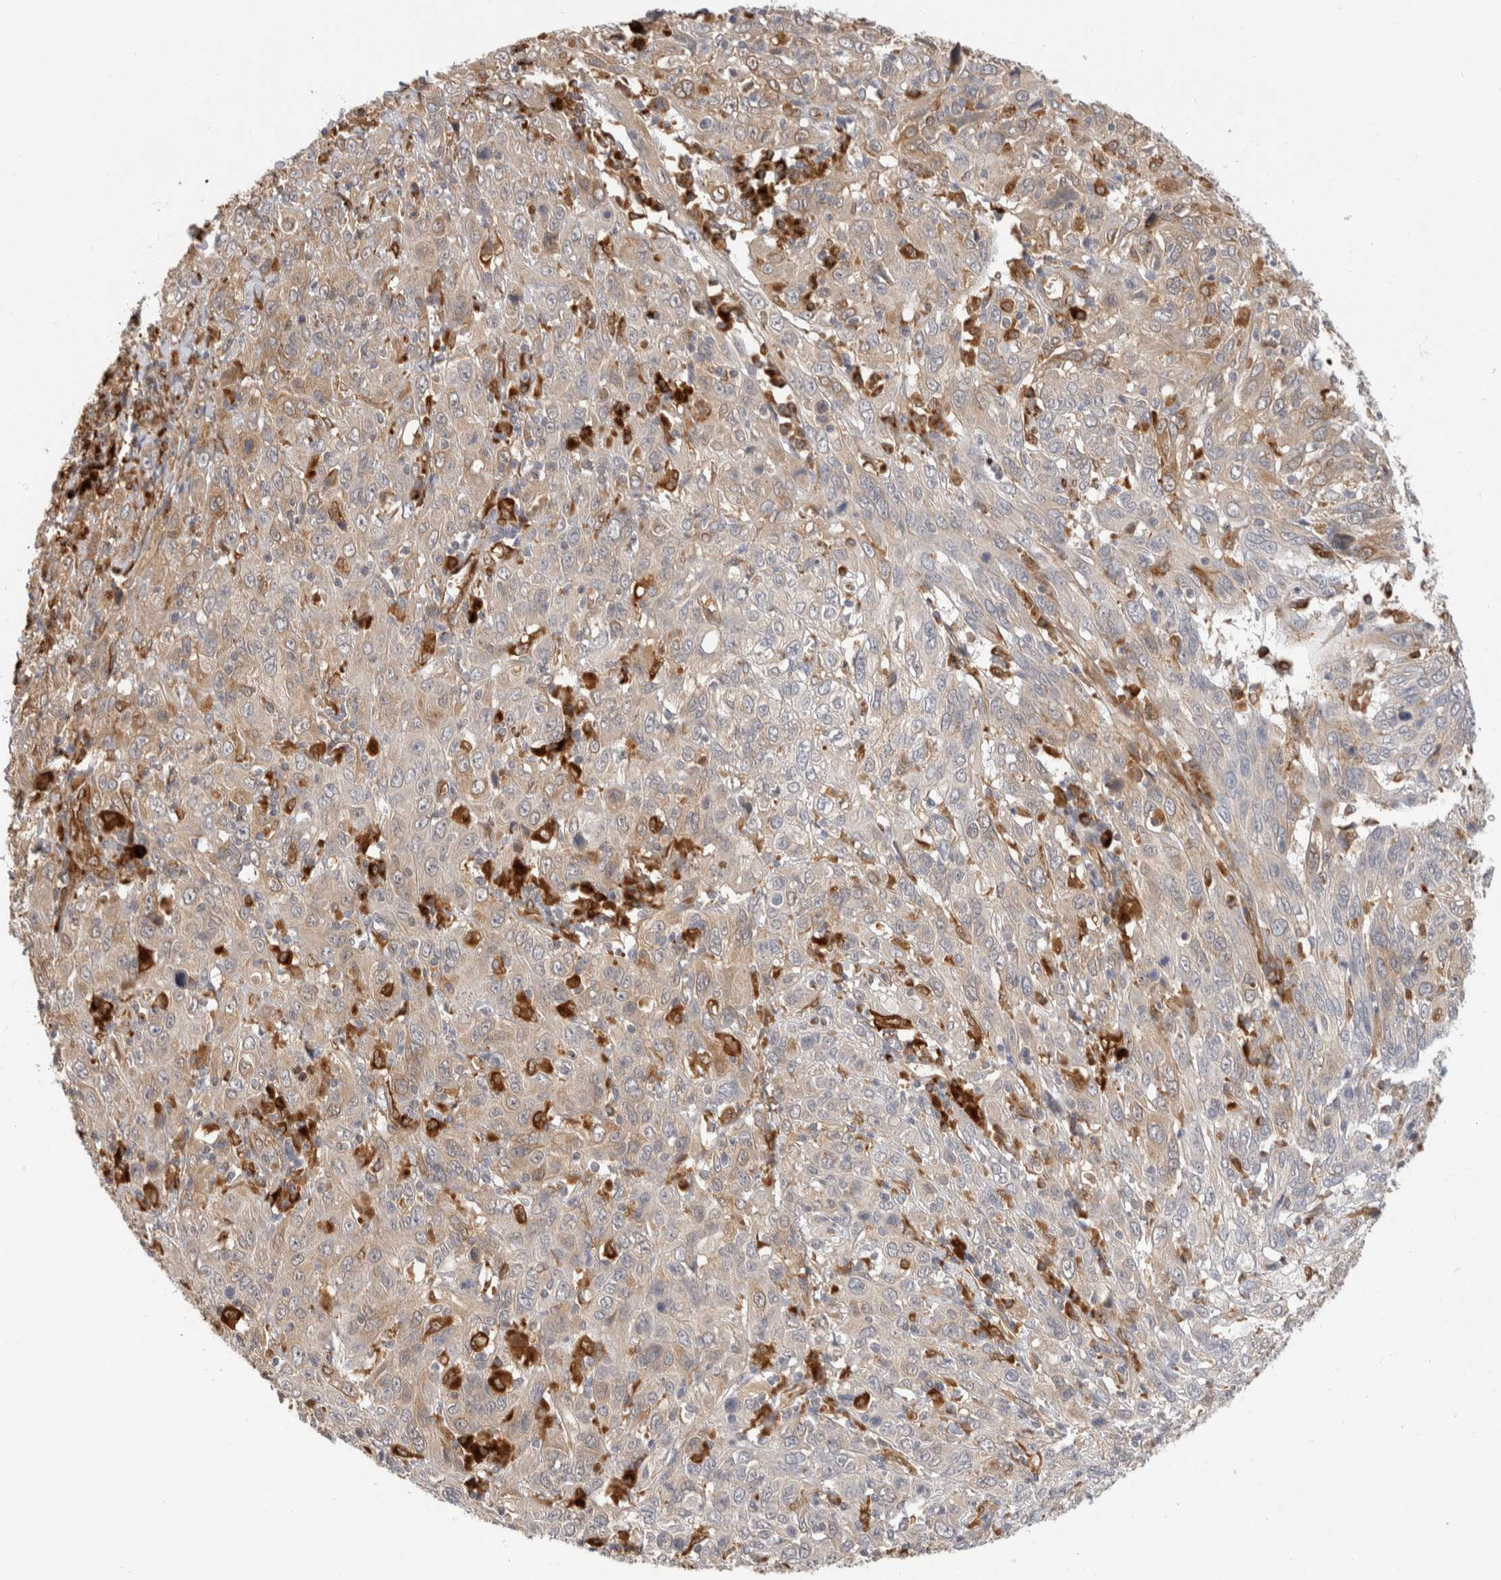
{"staining": {"intensity": "weak", "quantity": ">75%", "location": "cytoplasmic/membranous"}, "tissue": "cervical cancer", "cell_type": "Tumor cells", "image_type": "cancer", "snomed": [{"axis": "morphology", "description": "Squamous cell carcinoma, NOS"}, {"axis": "topography", "description": "Cervix"}], "caption": "Human squamous cell carcinoma (cervical) stained with a brown dye shows weak cytoplasmic/membranous positive staining in approximately >75% of tumor cells.", "gene": "APOL2", "patient": {"sex": "female", "age": 46}}